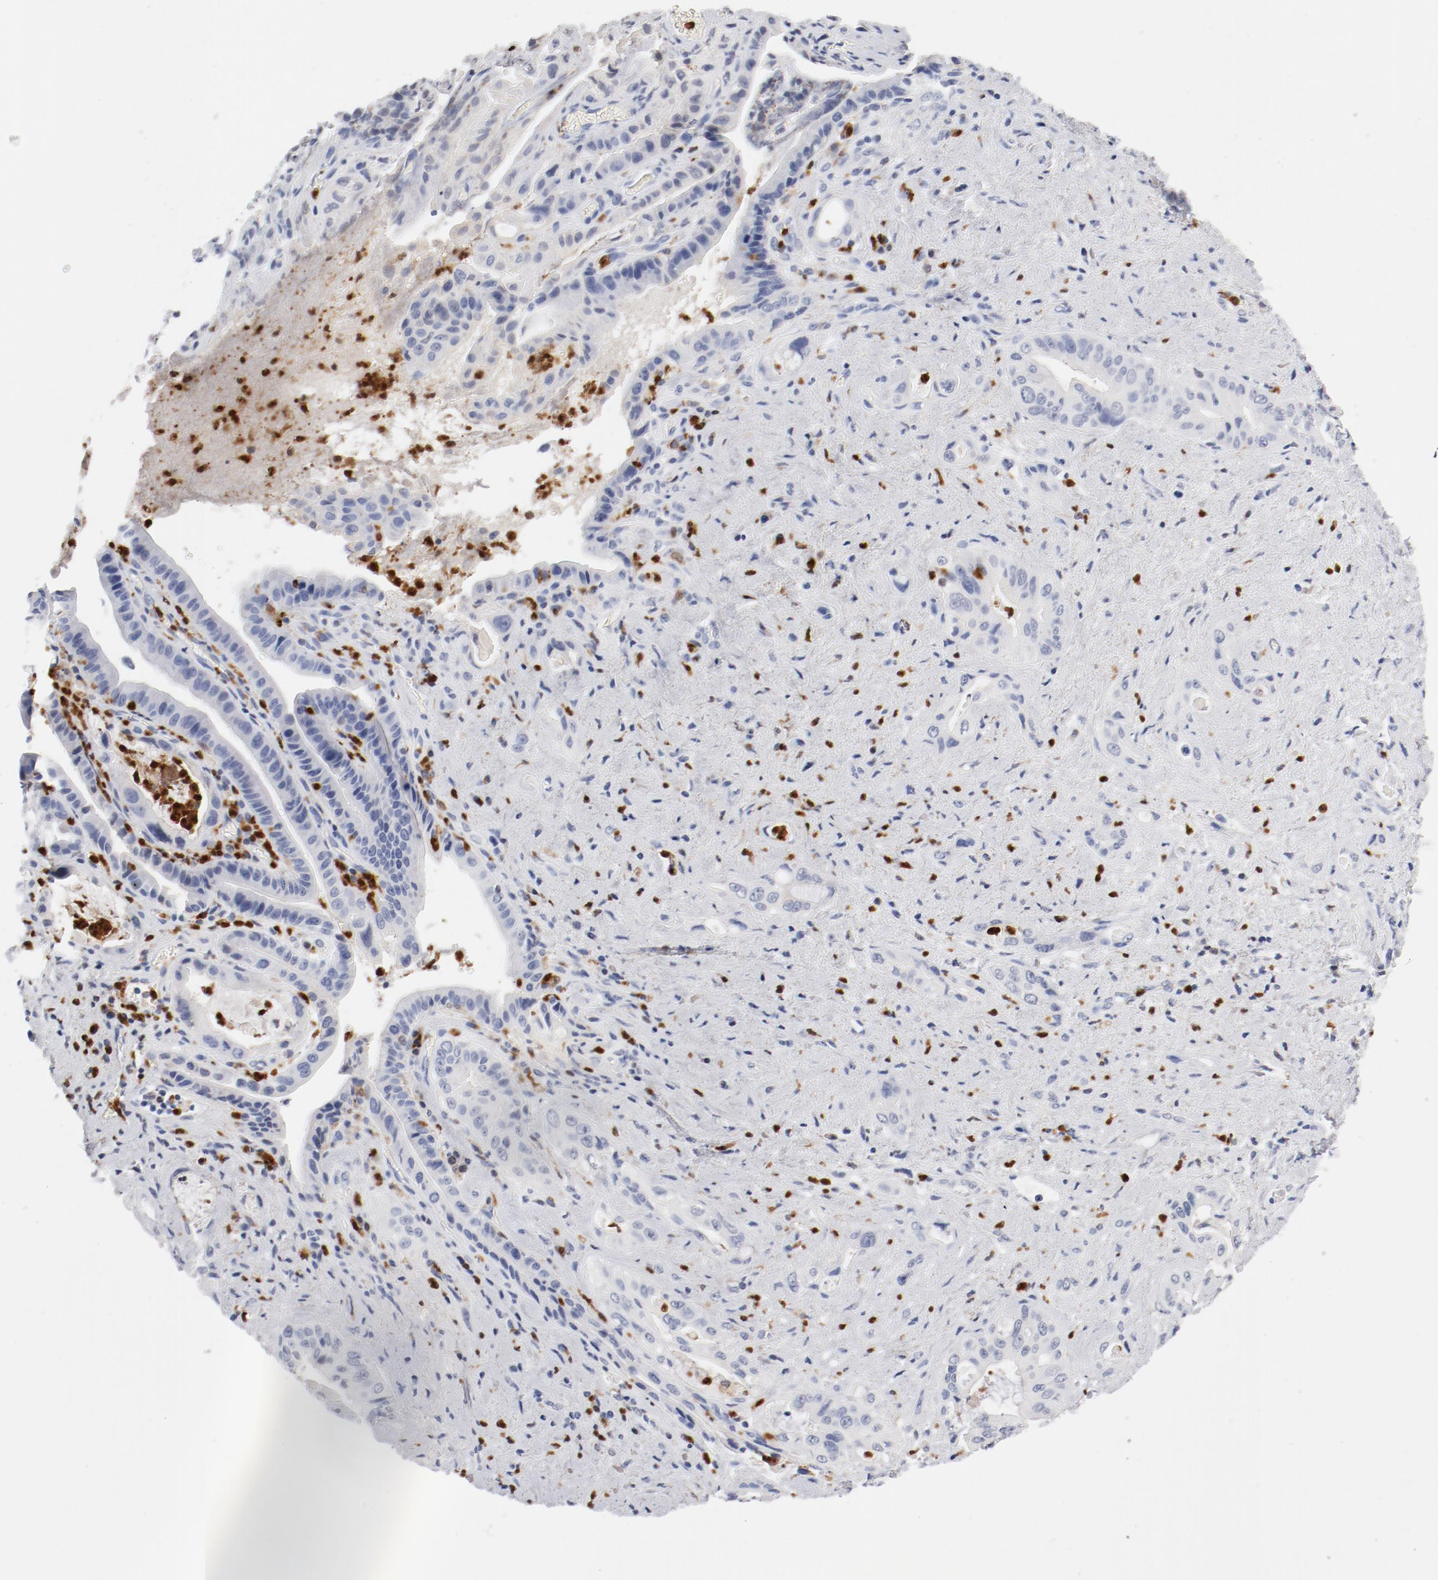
{"staining": {"intensity": "negative", "quantity": "none", "location": "none"}, "tissue": "pancreatic cancer", "cell_type": "Tumor cells", "image_type": "cancer", "snomed": [{"axis": "morphology", "description": "Adenocarcinoma, NOS"}, {"axis": "topography", "description": "Pancreas"}], "caption": "Immunohistochemistry (IHC) of pancreatic cancer (adenocarcinoma) displays no positivity in tumor cells.", "gene": "NCF1", "patient": {"sex": "male", "age": 77}}